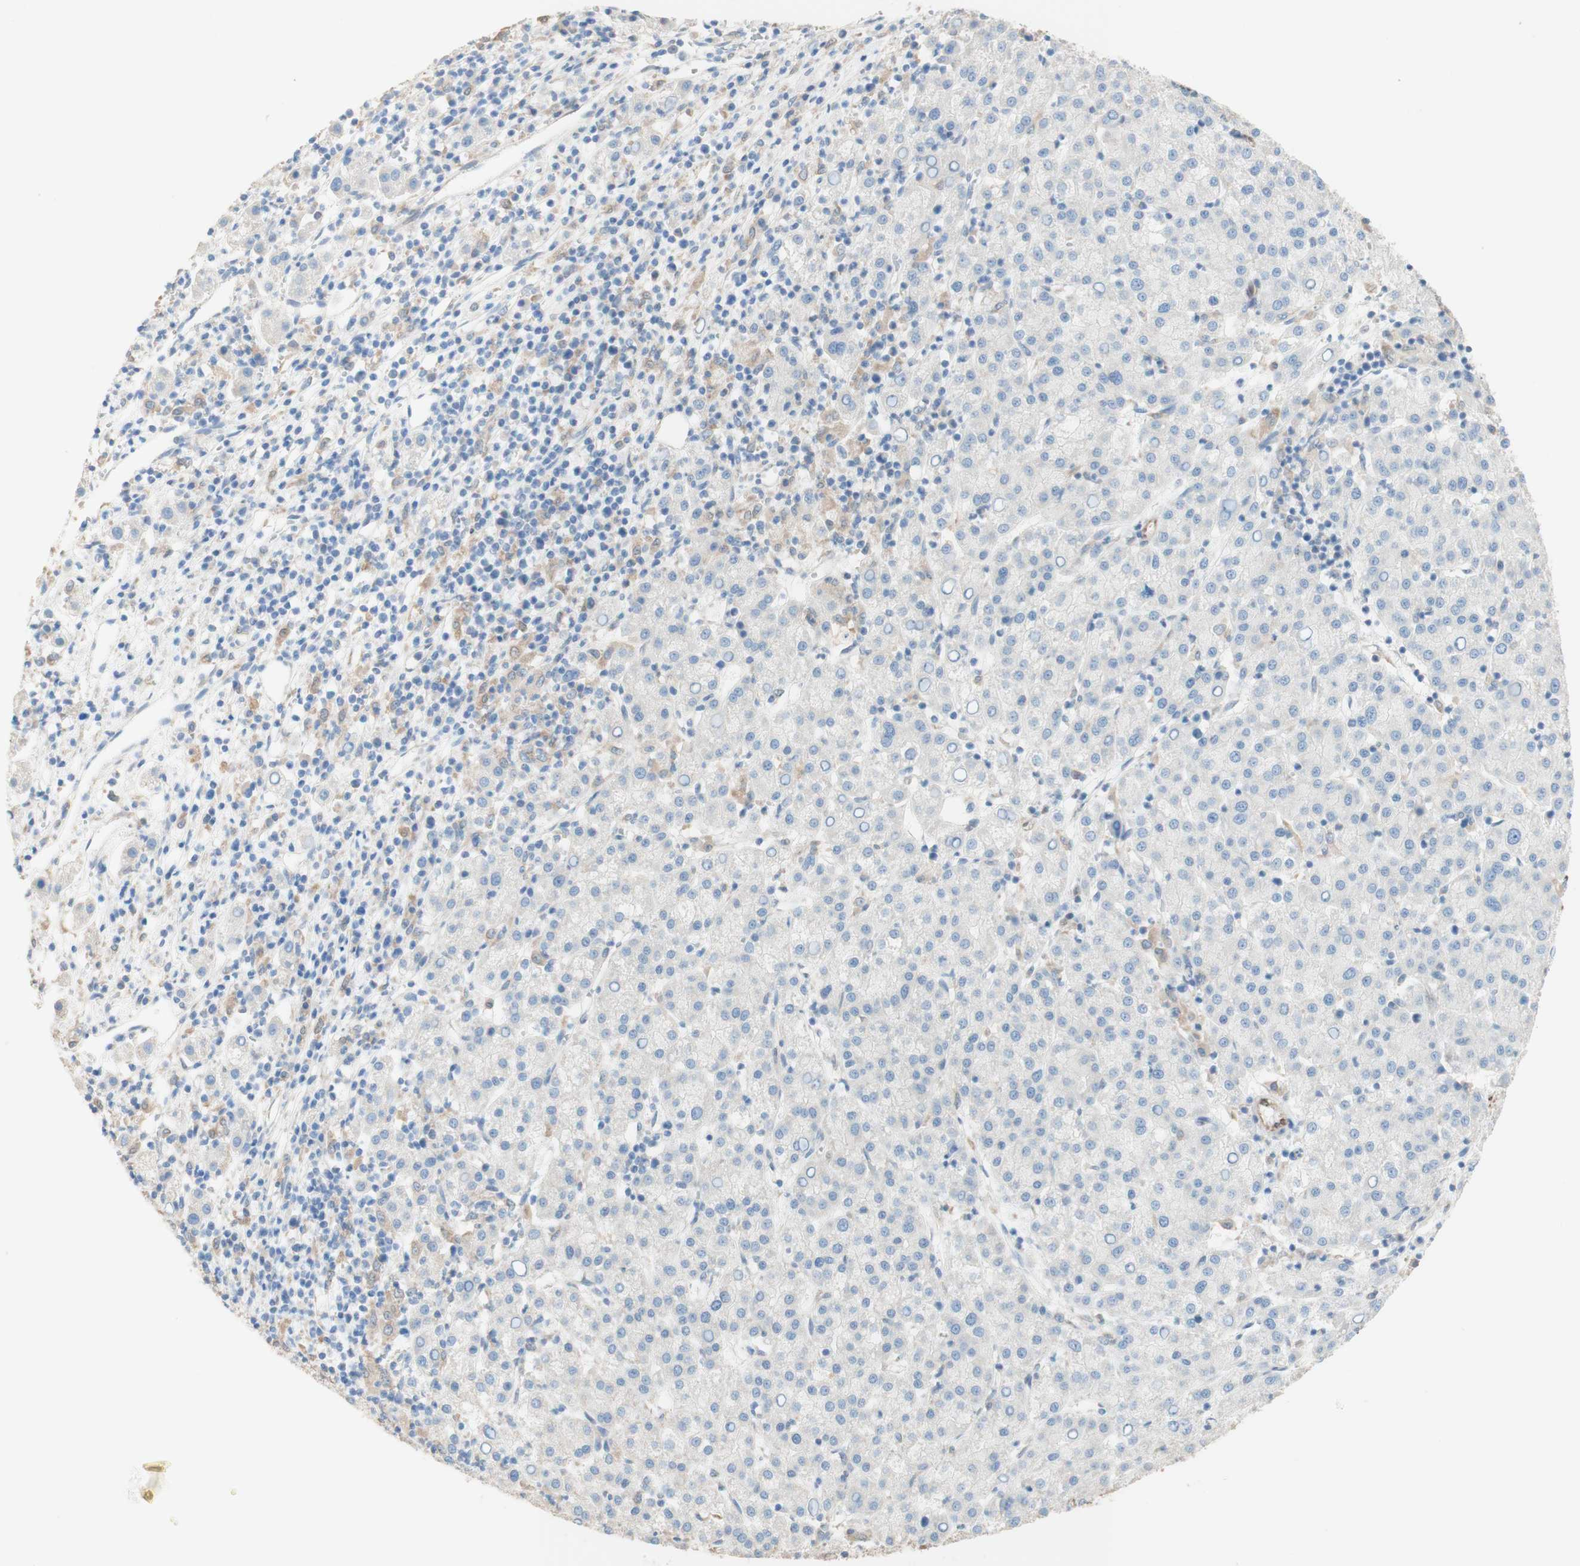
{"staining": {"intensity": "negative", "quantity": "none", "location": "none"}, "tissue": "liver cancer", "cell_type": "Tumor cells", "image_type": "cancer", "snomed": [{"axis": "morphology", "description": "Carcinoma, Hepatocellular, NOS"}, {"axis": "topography", "description": "Liver"}], "caption": "Immunohistochemical staining of human liver cancer (hepatocellular carcinoma) reveals no significant positivity in tumor cells.", "gene": "COMT", "patient": {"sex": "female", "age": 58}}